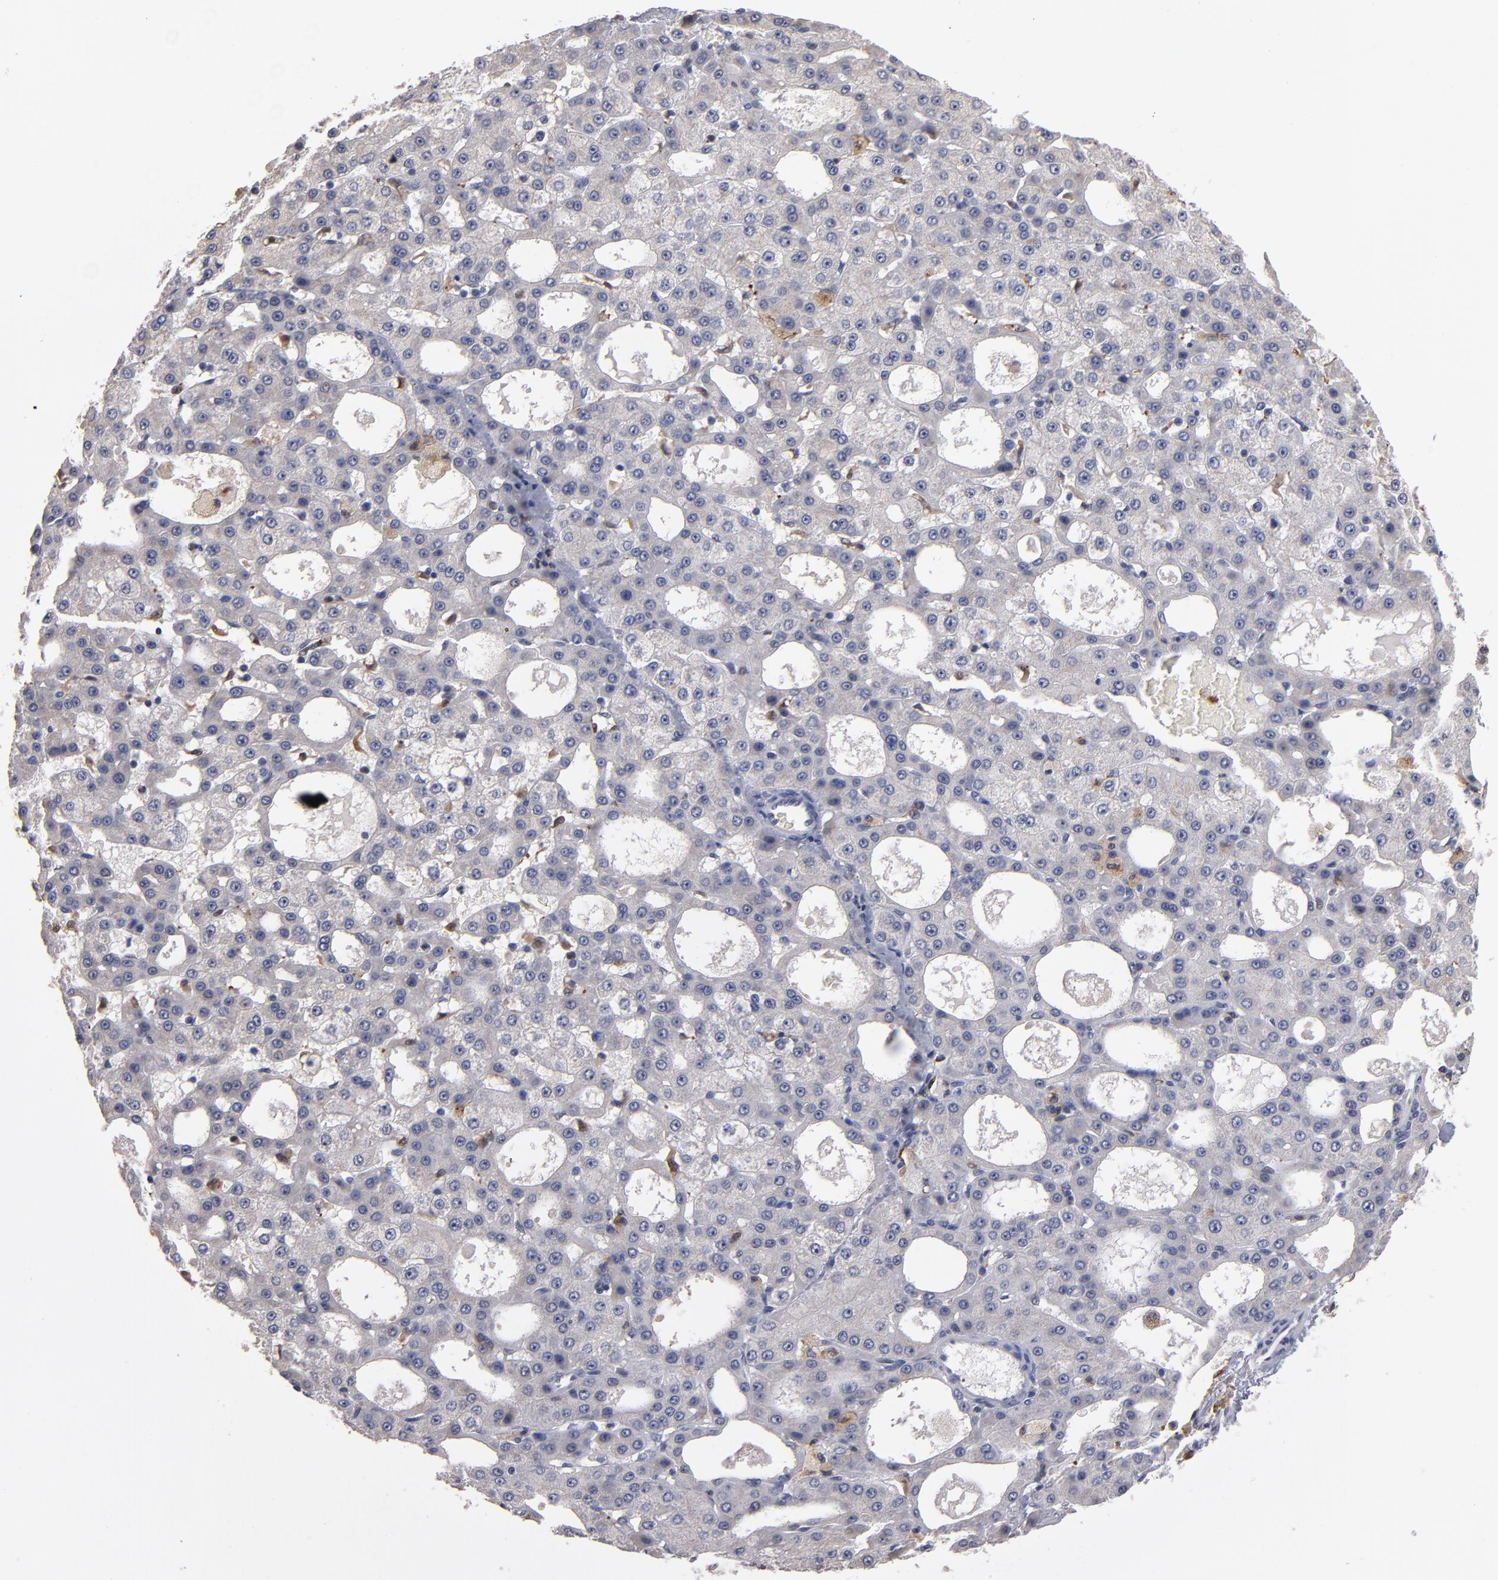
{"staining": {"intensity": "negative", "quantity": "none", "location": "none"}, "tissue": "liver cancer", "cell_type": "Tumor cells", "image_type": "cancer", "snomed": [{"axis": "morphology", "description": "Carcinoma, Hepatocellular, NOS"}, {"axis": "topography", "description": "Liver"}], "caption": "IHC photomicrograph of liver cancer stained for a protein (brown), which demonstrates no expression in tumor cells.", "gene": "SELP", "patient": {"sex": "male", "age": 47}}